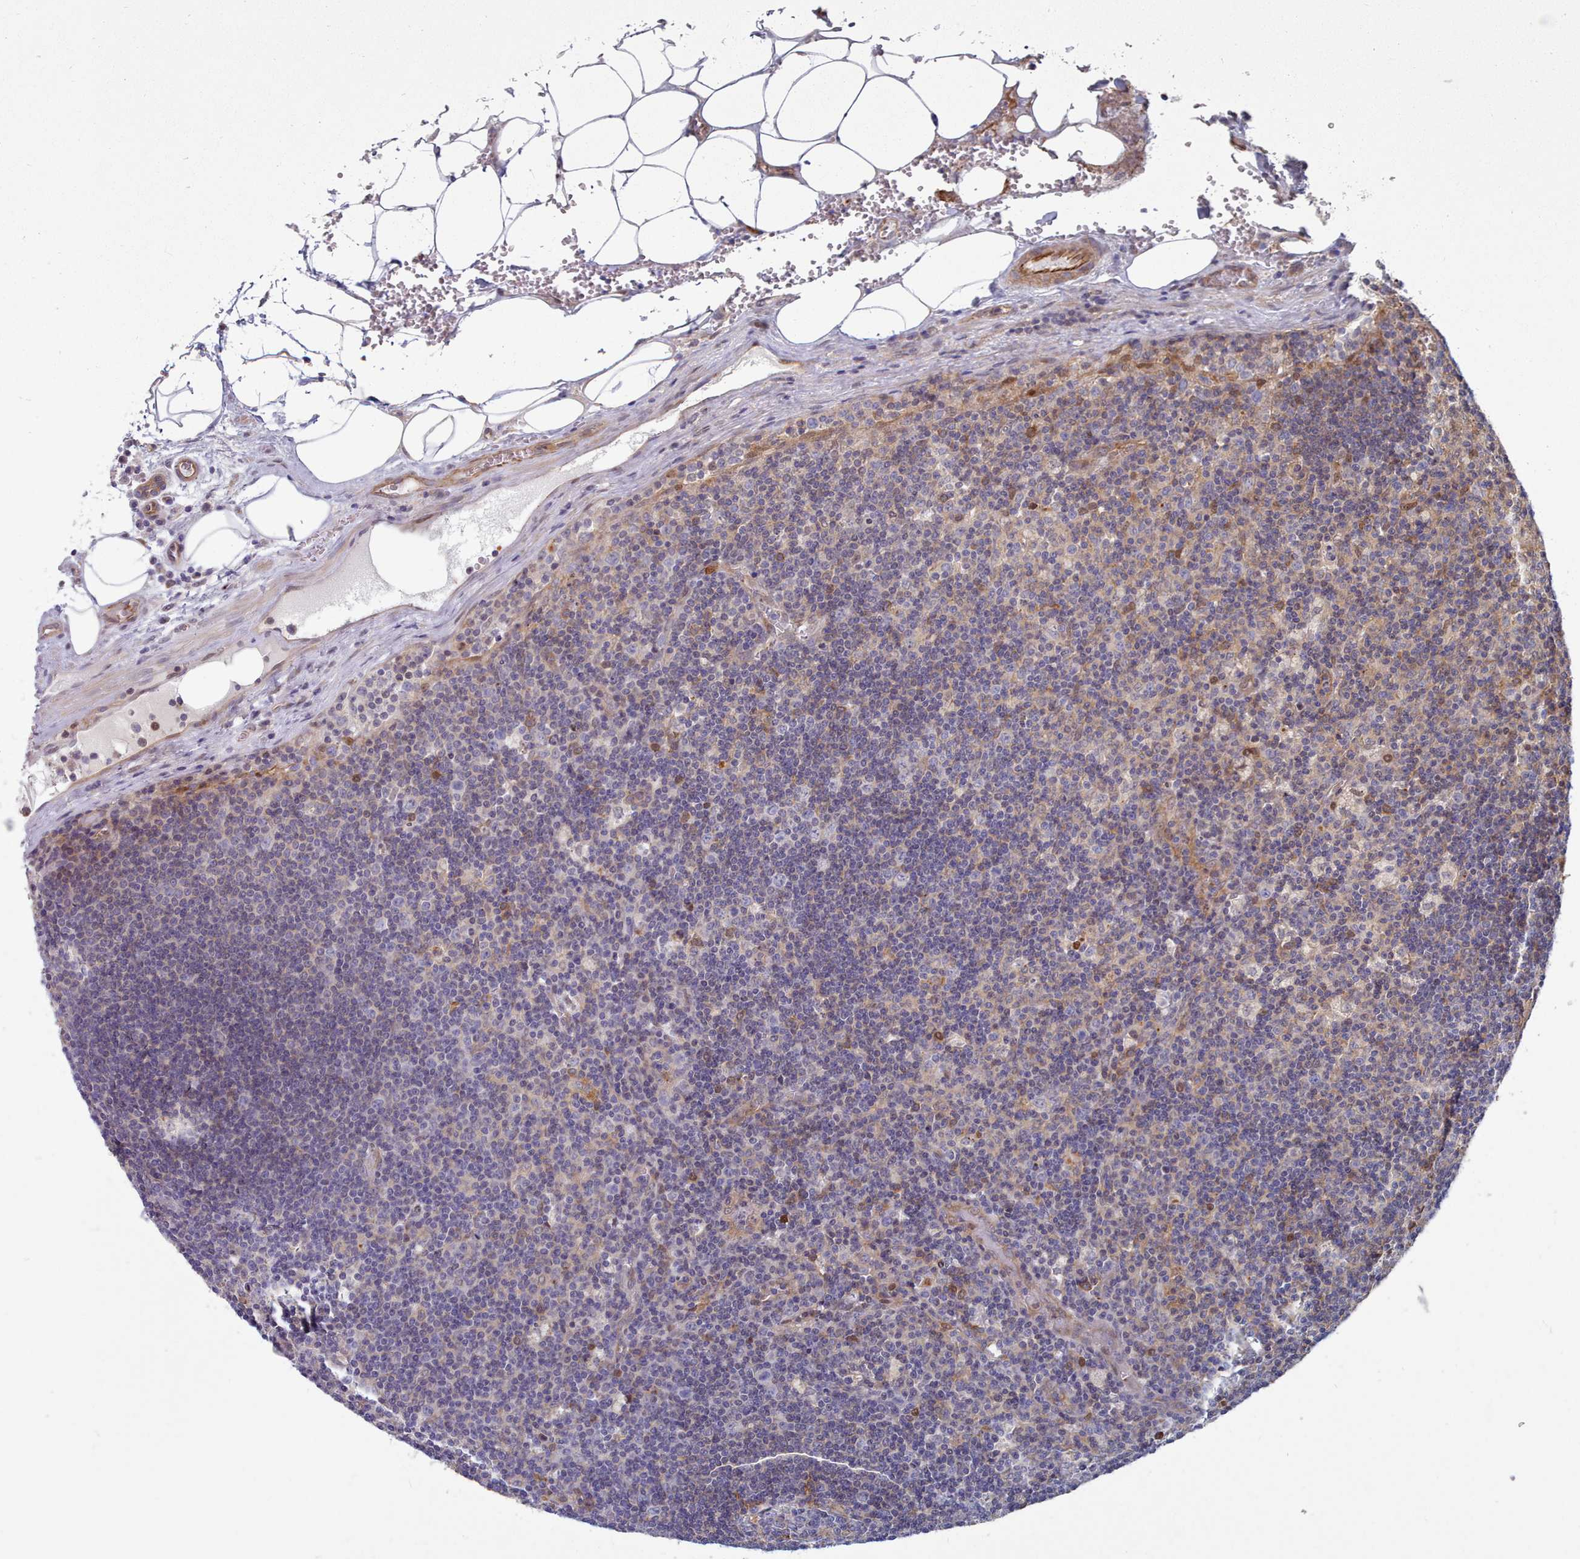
{"staining": {"intensity": "negative", "quantity": "none", "location": "none"}, "tissue": "lymph node", "cell_type": "Germinal center cells", "image_type": "normal", "snomed": [{"axis": "morphology", "description": "Normal tissue, NOS"}, {"axis": "topography", "description": "Lymph node"}], "caption": "Lymph node was stained to show a protein in brown. There is no significant positivity in germinal center cells.", "gene": "G6PC1", "patient": {"sex": "male", "age": 58}}